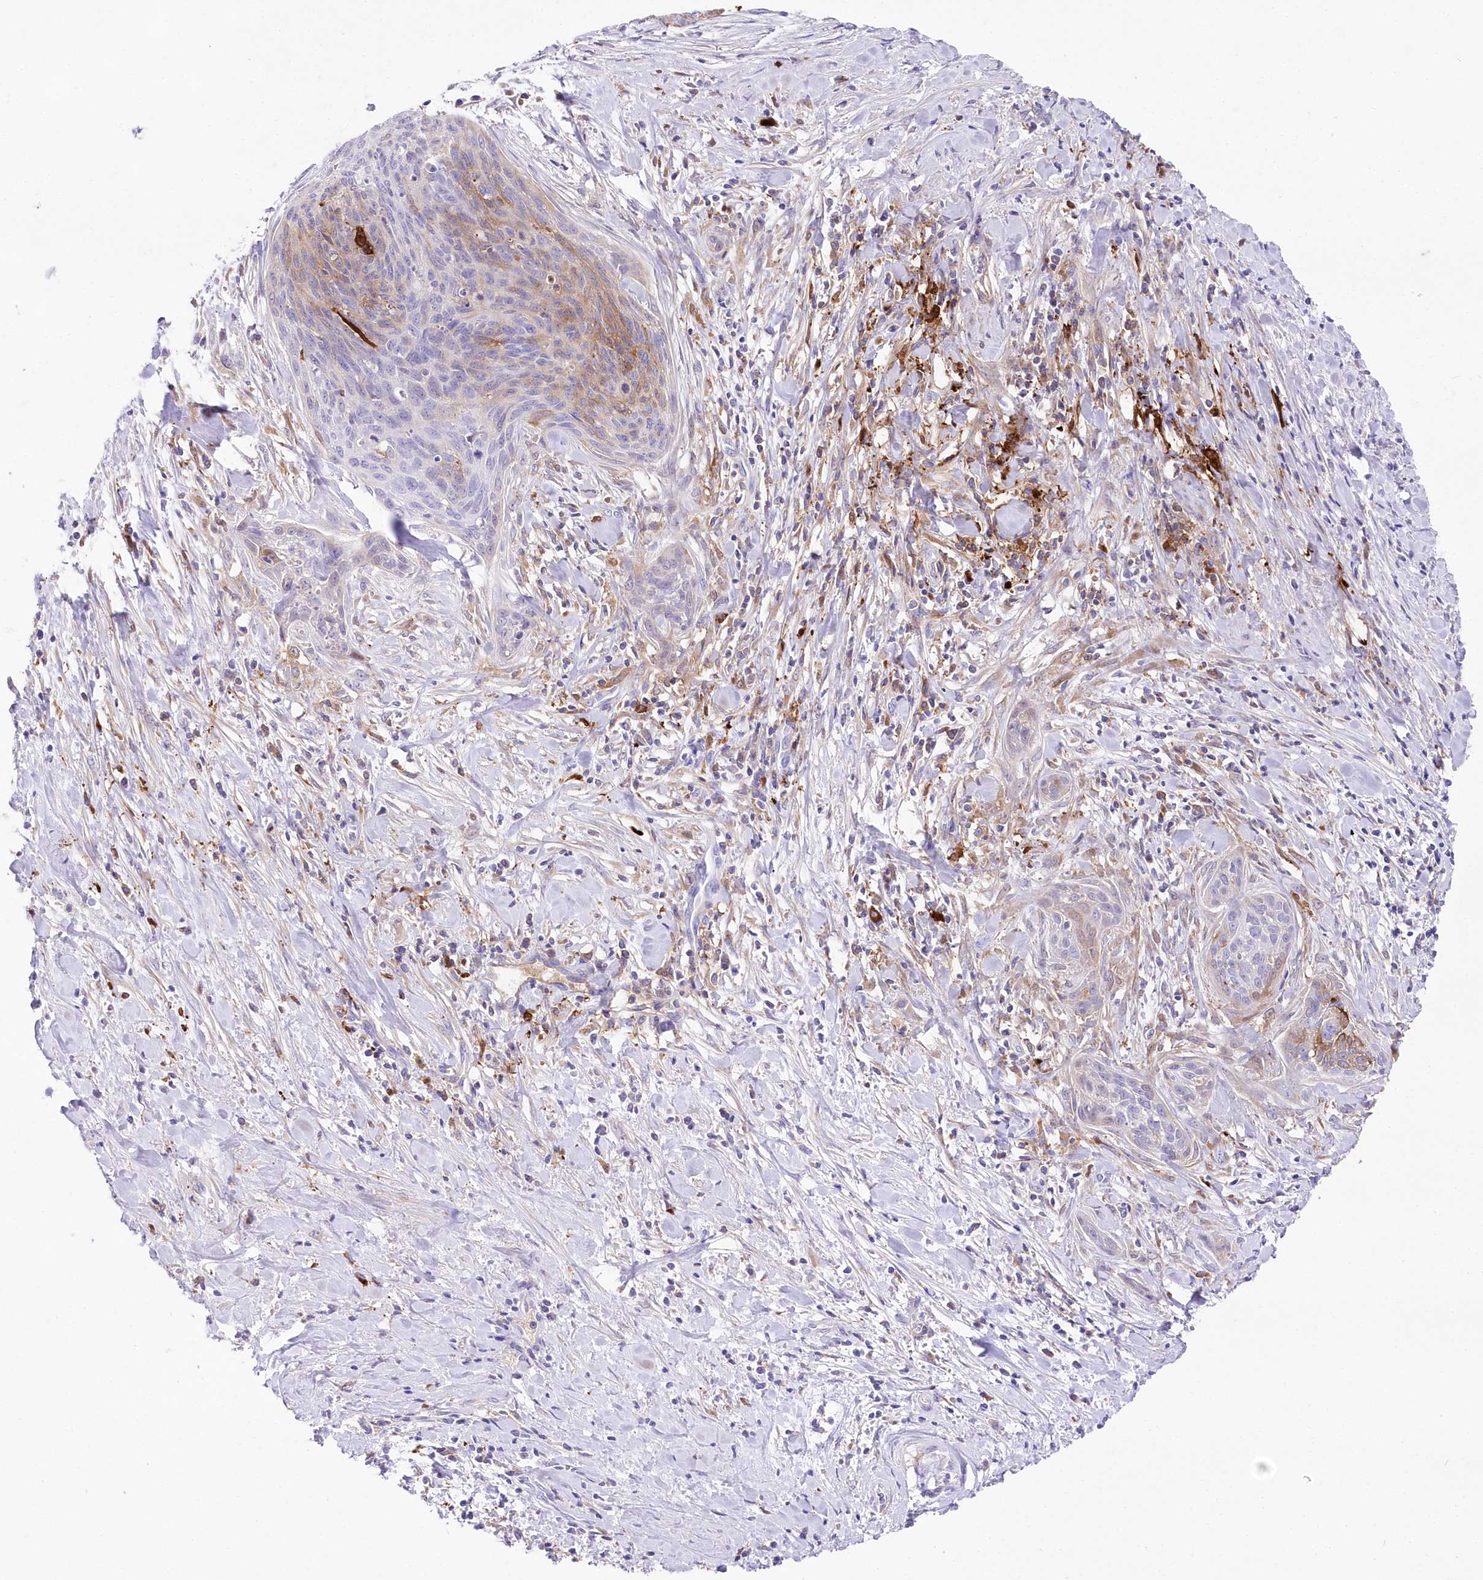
{"staining": {"intensity": "moderate", "quantity": "<25%", "location": "cytoplasmic/membranous"}, "tissue": "cervical cancer", "cell_type": "Tumor cells", "image_type": "cancer", "snomed": [{"axis": "morphology", "description": "Squamous cell carcinoma, NOS"}, {"axis": "topography", "description": "Cervix"}], "caption": "Cervical cancer (squamous cell carcinoma) tissue shows moderate cytoplasmic/membranous positivity in about <25% of tumor cells, visualized by immunohistochemistry.", "gene": "DNAJC19", "patient": {"sex": "female", "age": 55}}